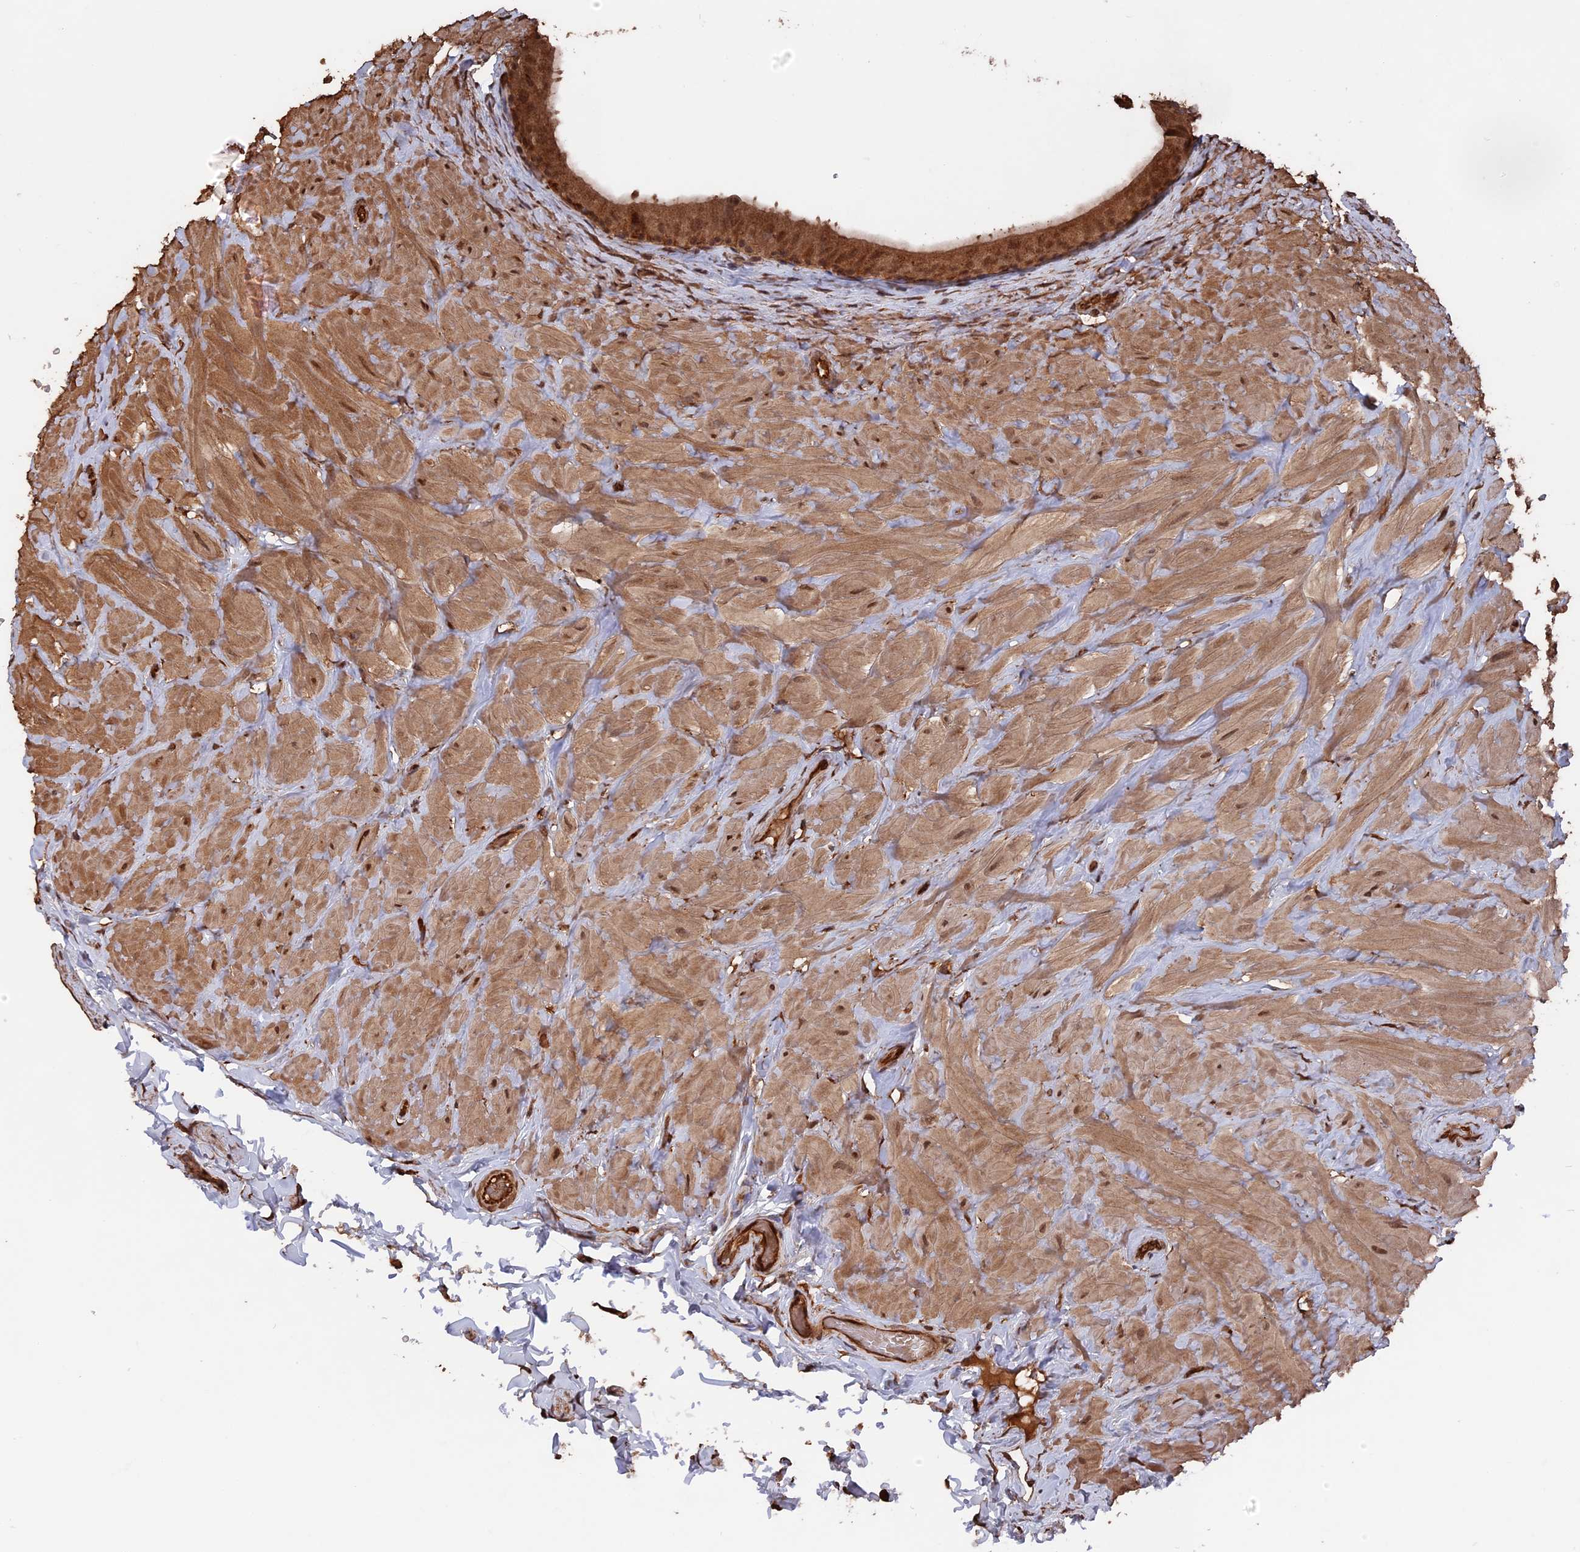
{"staining": {"intensity": "moderate", "quantity": ">75%", "location": "cytoplasmic/membranous,nuclear"}, "tissue": "epididymis", "cell_type": "Glandular cells", "image_type": "normal", "snomed": [{"axis": "morphology", "description": "Normal tissue, NOS"}, {"axis": "topography", "description": "Soft tissue"}, {"axis": "topography", "description": "Vascular tissue"}, {"axis": "topography", "description": "Epididymis"}], "caption": "IHC photomicrograph of normal epididymis stained for a protein (brown), which shows medium levels of moderate cytoplasmic/membranous,nuclear expression in approximately >75% of glandular cells.", "gene": "TELO2", "patient": {"sex": "male", "age": 49}}